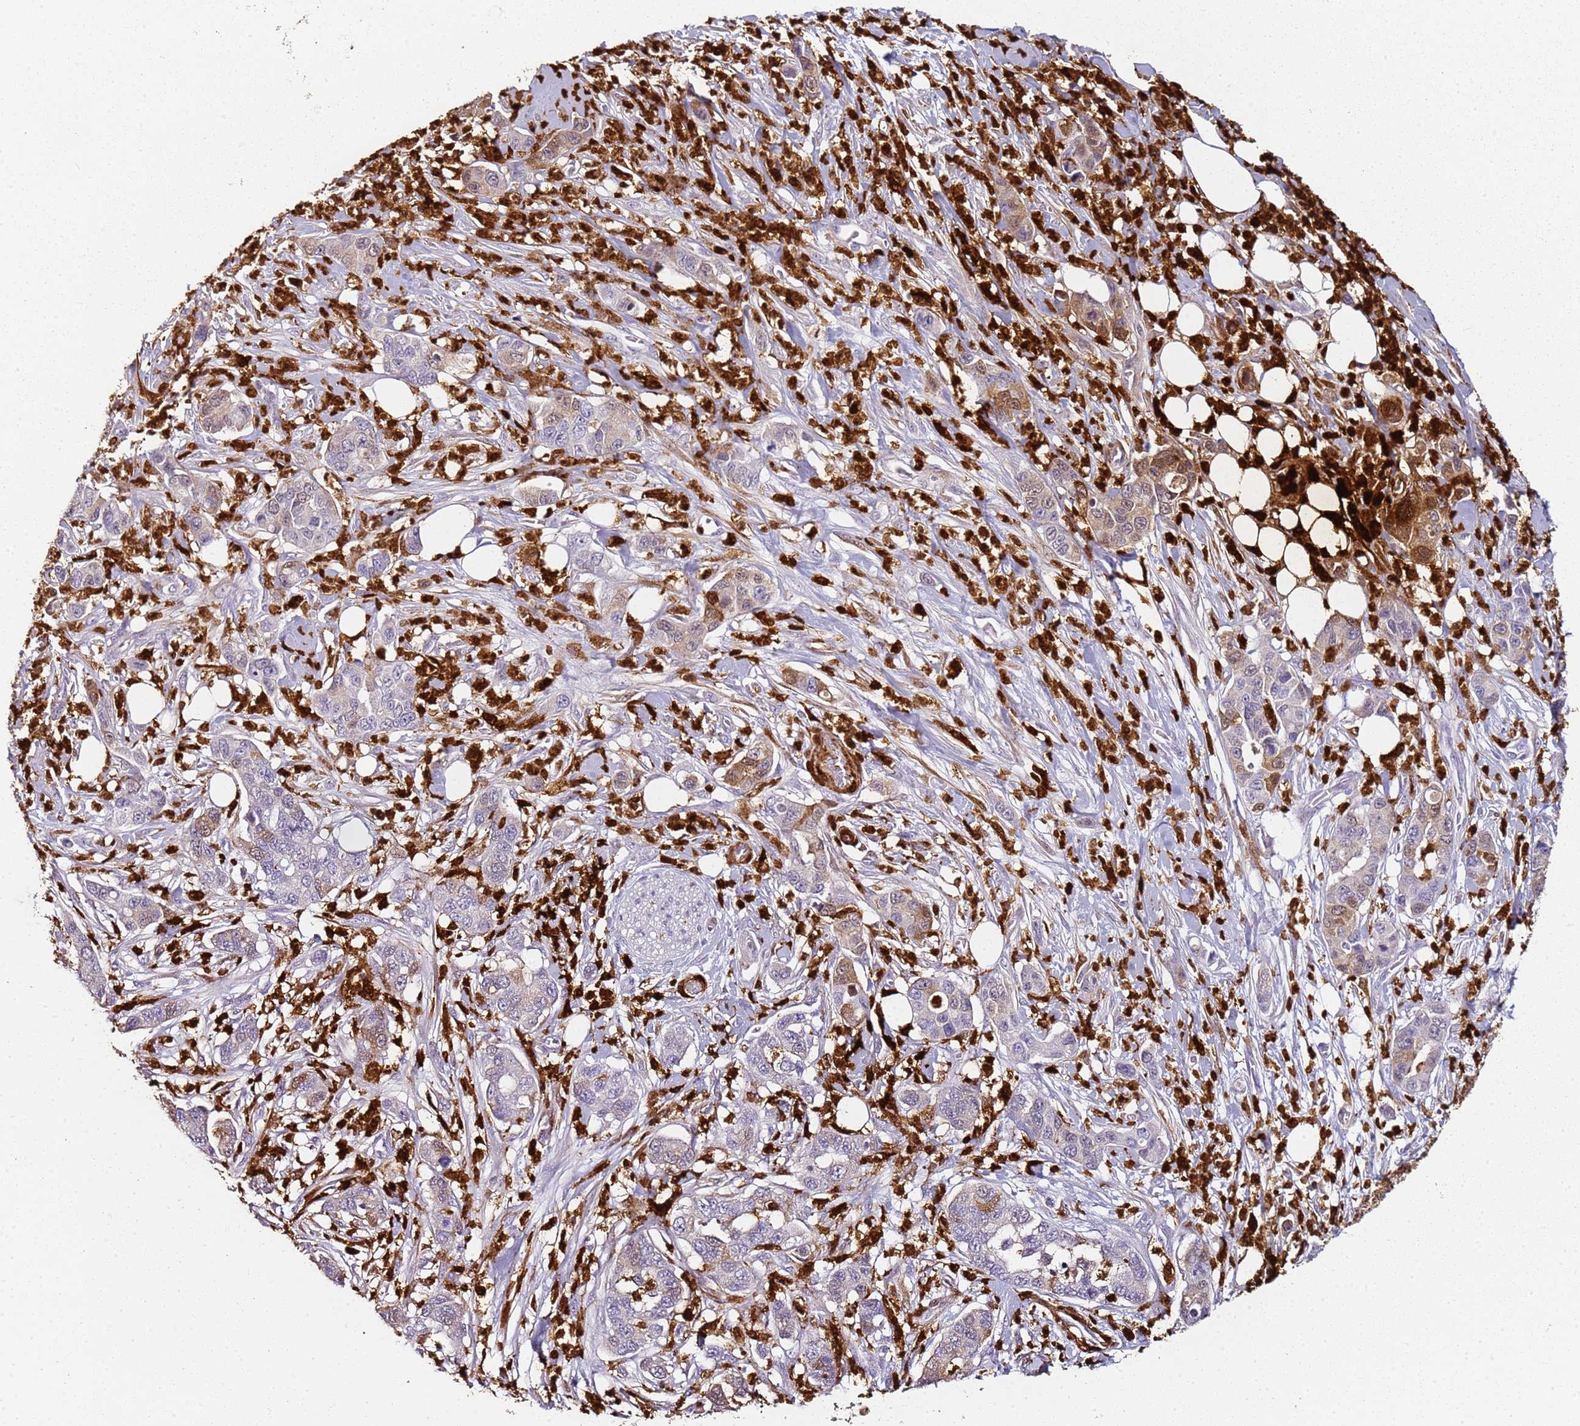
{"staining": {"intensity": "moderate", "quantity": "<25%", "location": "cytoplasmic/membranous,nuclear"}, "tissue": "pancreatic cancer", "cell_type": "Tumor cells", "image_type": "cancer", "snomed": [{"axis": "morphology", "description": "Adenocarcinoma, NOS"}, {"axis": "topography", "description": "Pancreas"}], "caption": "There is low levels of moderate cytoplasmic/membranous and nuclear staining in tumor cells of pancreatic cancer, as demonstrated by immunohistochemical staining (brown color).", "gene": "S100A4", "patient": {"sex": "male", "age": 73}}